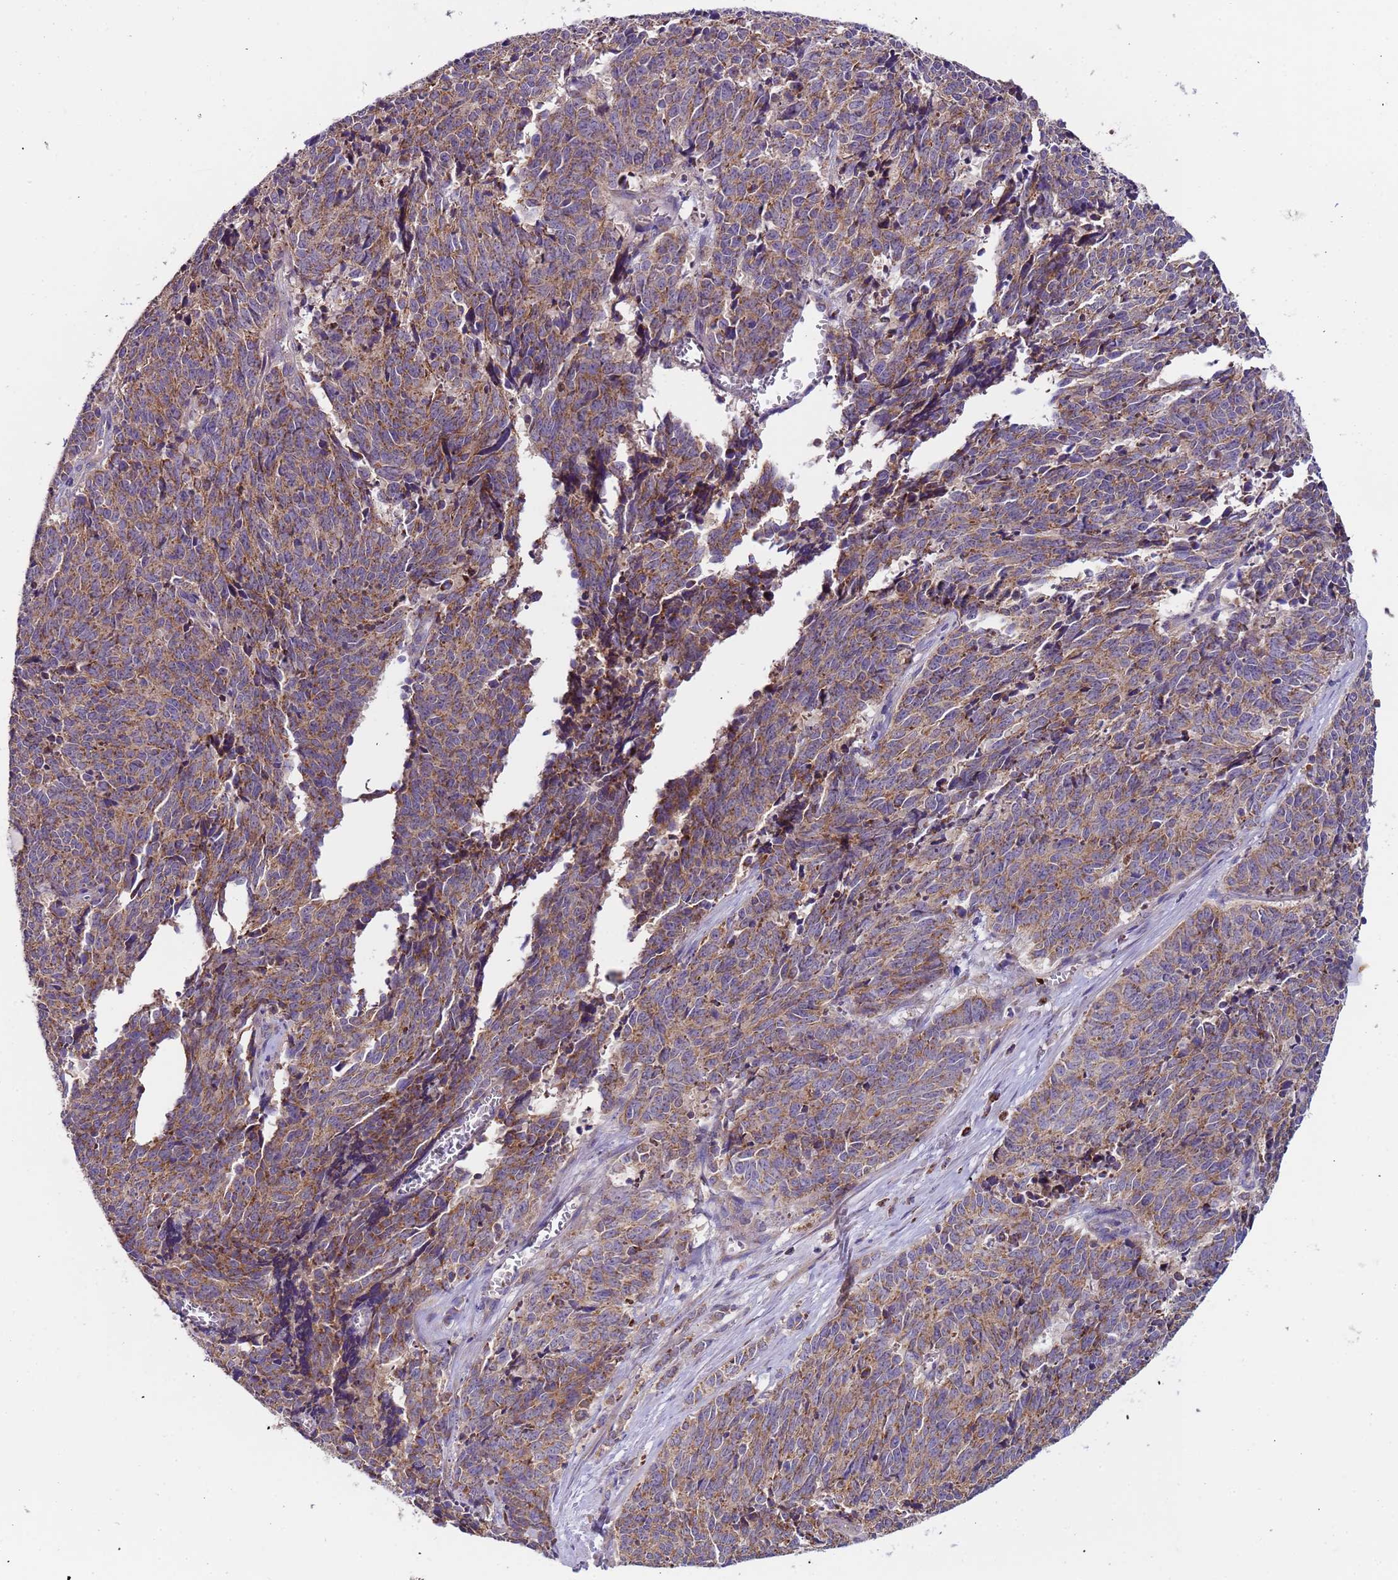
{"staining": {"intensity": "moderate", "quantity": ">75%", "location": "cytoplasmic/membranous"}, "tissue": "cervical cancer", "cell_type": "Tumor cells", "image_type": "cancer", "snomed": [{"axis": "morphology", "description": "Squamous cell carcinoma, NOS"}, {"axis": "topography", "description": "Cervix"}], "caption": "High-magnification brightfield microscopy of cervical squamous cell carcinoma stained with DAB (3,3'-diaminobenzidine) (brown) and counterstained with hematoxylin (blue). tumor cells exhibit moderate cytoplasmic/membranous staining is identified in about>75% of cells. The staining was performed using DAB (3,3'-diaminobenzidine), with brown indicating positive protein expression. Nuclei are stained blue with hematoxylin.", "gene": "TMEM126A", "patient": {"sex": "female", "age": 29}}